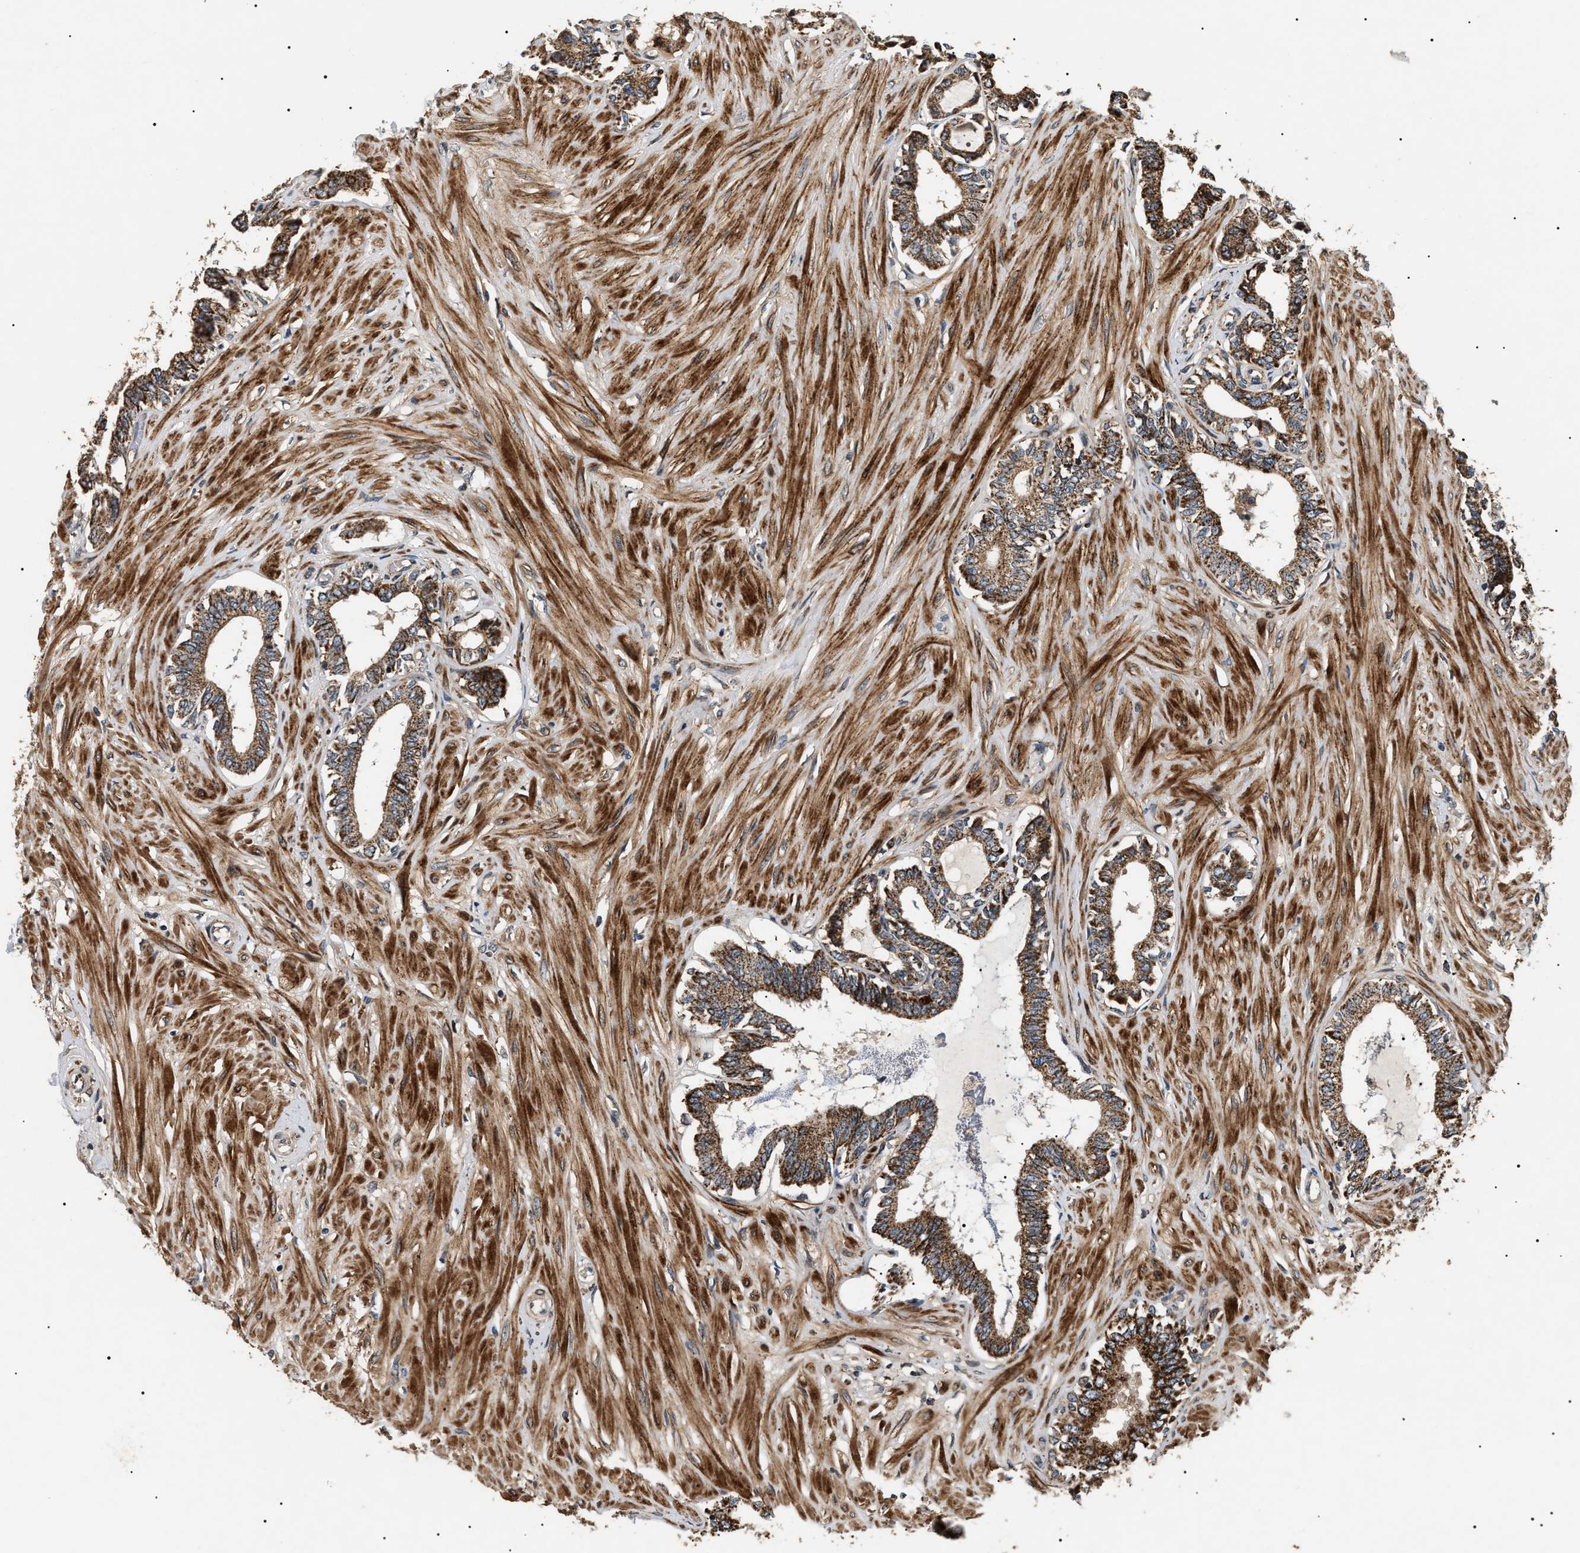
{"staining": {"intensity": "strong", "quantity": ">75%", "location": "cytoplasmic/membranous"}, "tissue": "seminal vesicle", "cell_type": "Glandular cells", "image_type": "normal", "snomed": [{"axis": "morphology", "description": "Normal tissue, NOS"}, {"axis": "morphology", "description": "Adenocarcinoma, High grade"}, {"axis": "topography", "description": "Prostate"}, {"axis": "topography", "description": "Seminal veicle"}], "caption": "This is a histology image of immunohistochemistry (IHC) staining of normal seminal vesicle, which shows strong staining in the cytoplasmic/membranous of glandular cells.", "gene": "ZBTB26", "patient": {"sex": "male", "age": 55}}